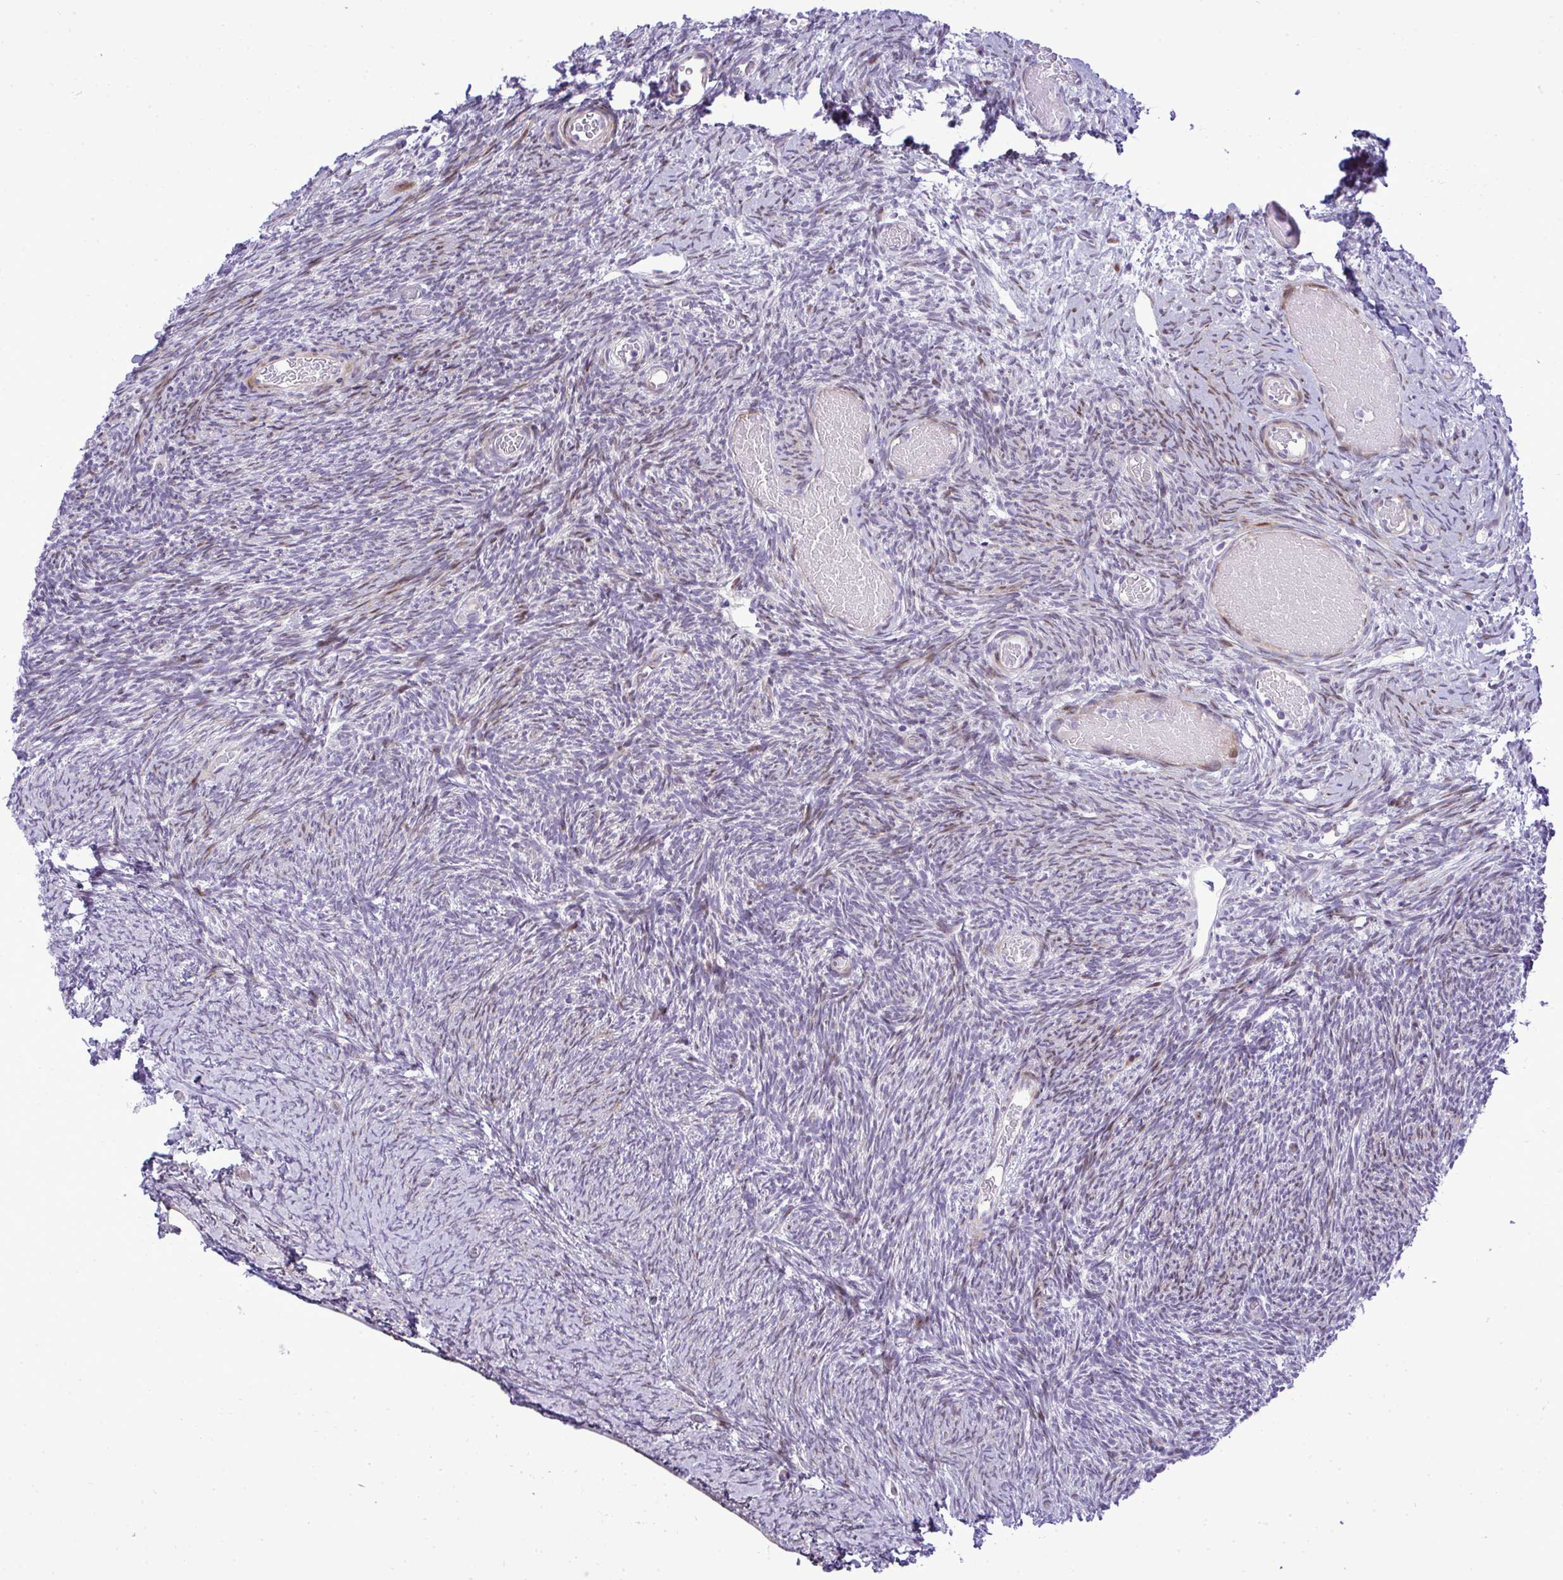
{"staining": {"intensity": "weak", "quantity": ">75%", "location": "cytoplasmic/membranous"}, "tissue": "ovary", "cell_type": "Follicle cells", "image_type": "normal", "snomed": [{"axis": "morphology", "description": "Normal tissue, NOS"}, {"axis": "topography", "description": "Ovary"}], "caption": "Weak cytoplasmic/membranous positivity is appreciated in approximately >75% of follicle cells in unremarkable ovary.", "gene": "CASTOR2", "patient": {"sex": "female", "age": 39}}